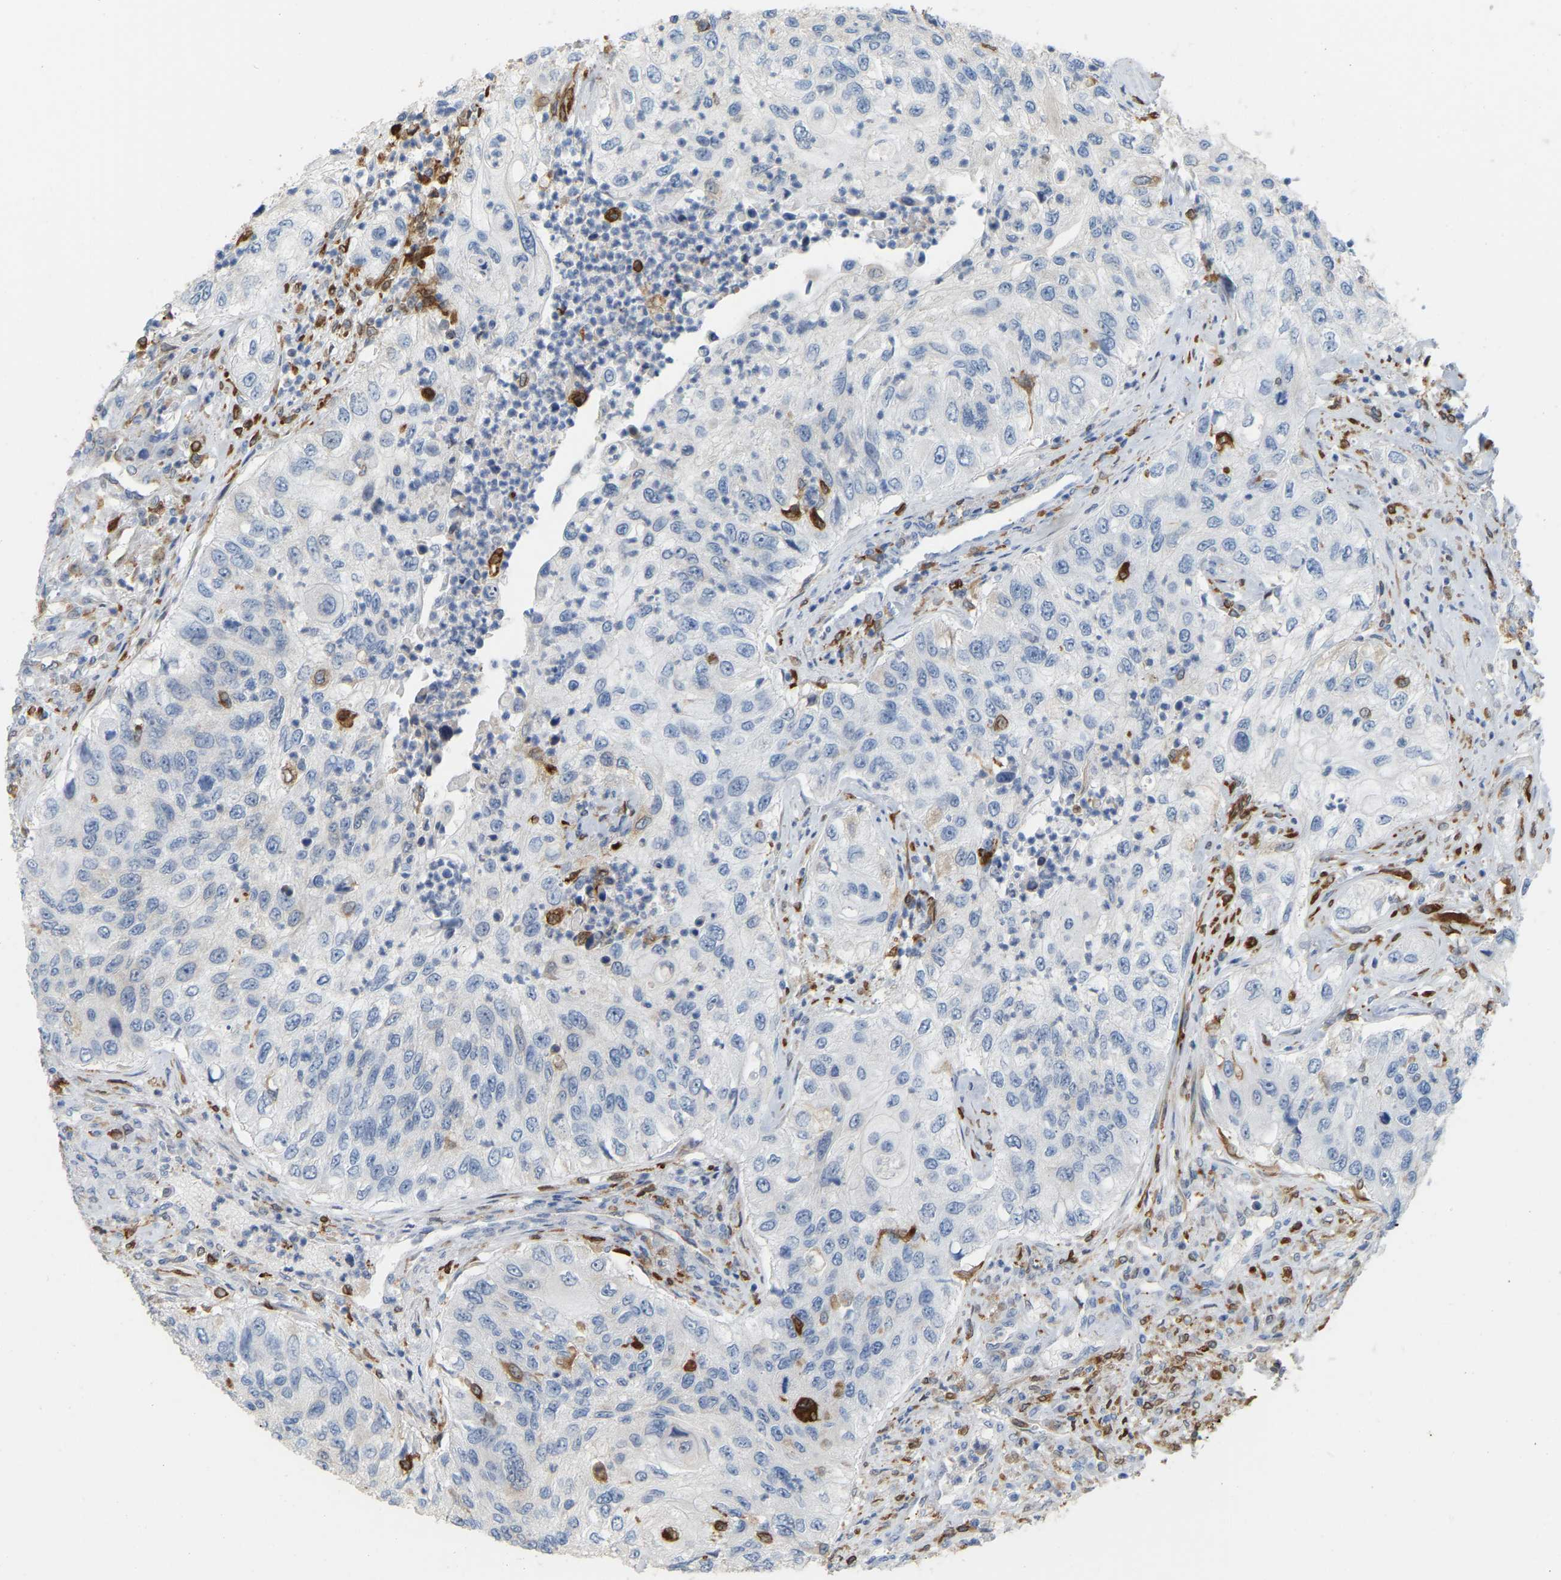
{"staining": {"intensity": "negative", "quantity": "none", "location": "none"}, "tissue": "urothelial cancer", "cell_type": "Tumor cells", "image_type": "cancer", "snomed": [{"axis": "morphology", "description": "Urothelial carcinoma, High grade"}, {"axis": "topography", "description": "Urinary bladder"}], "caption": "Immunohistochemistry (IHC) photomicrograph of neoplastic tissue: urothelial carcinoma (high-grade) stained with DAB reveals no significant protein positivity in tumor cells.", "gene": "PTGS1", "patient": {"sex": "female", "age": 60}}